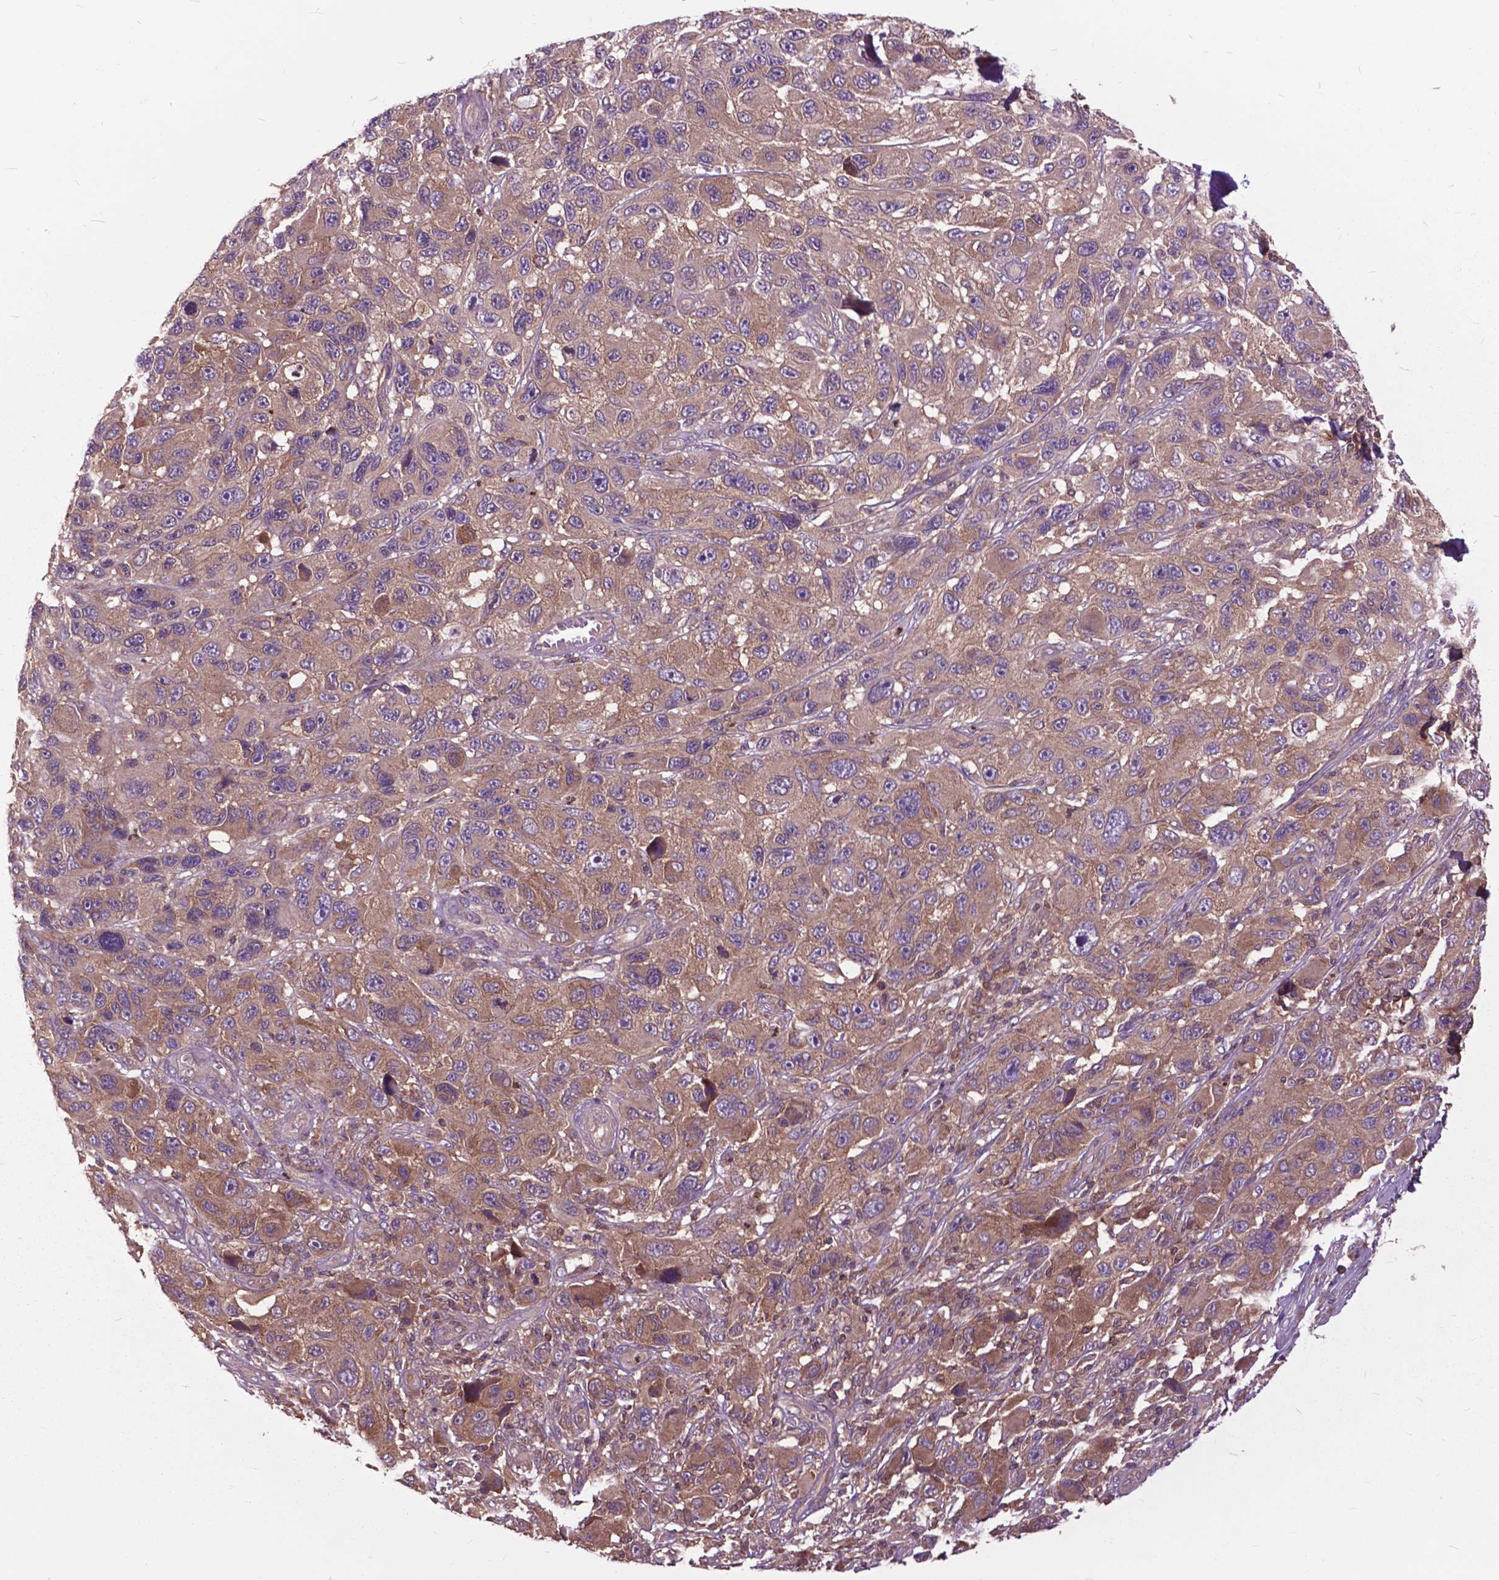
{"staining": {"intensity": "moderate", "quantity": ">75%", "location": "cytoplasmic/membranous"}, "tissue": "melanoma", "cell_type": "Tumor cells", "image_type": "cancer", "snomed": [{"axis": "morphology", "description": "Malignant melanoma, NOS"}, {"axis": "topography", "description": "Skin"}], "caption": "Melanoma stained with immunohistochemistry (IHC) reveals moderate cytoplasmic/membranous staining in about >75% of tumor cells.", "gene": "ARAF", "patient": {"sex": "male", "age": 53}}